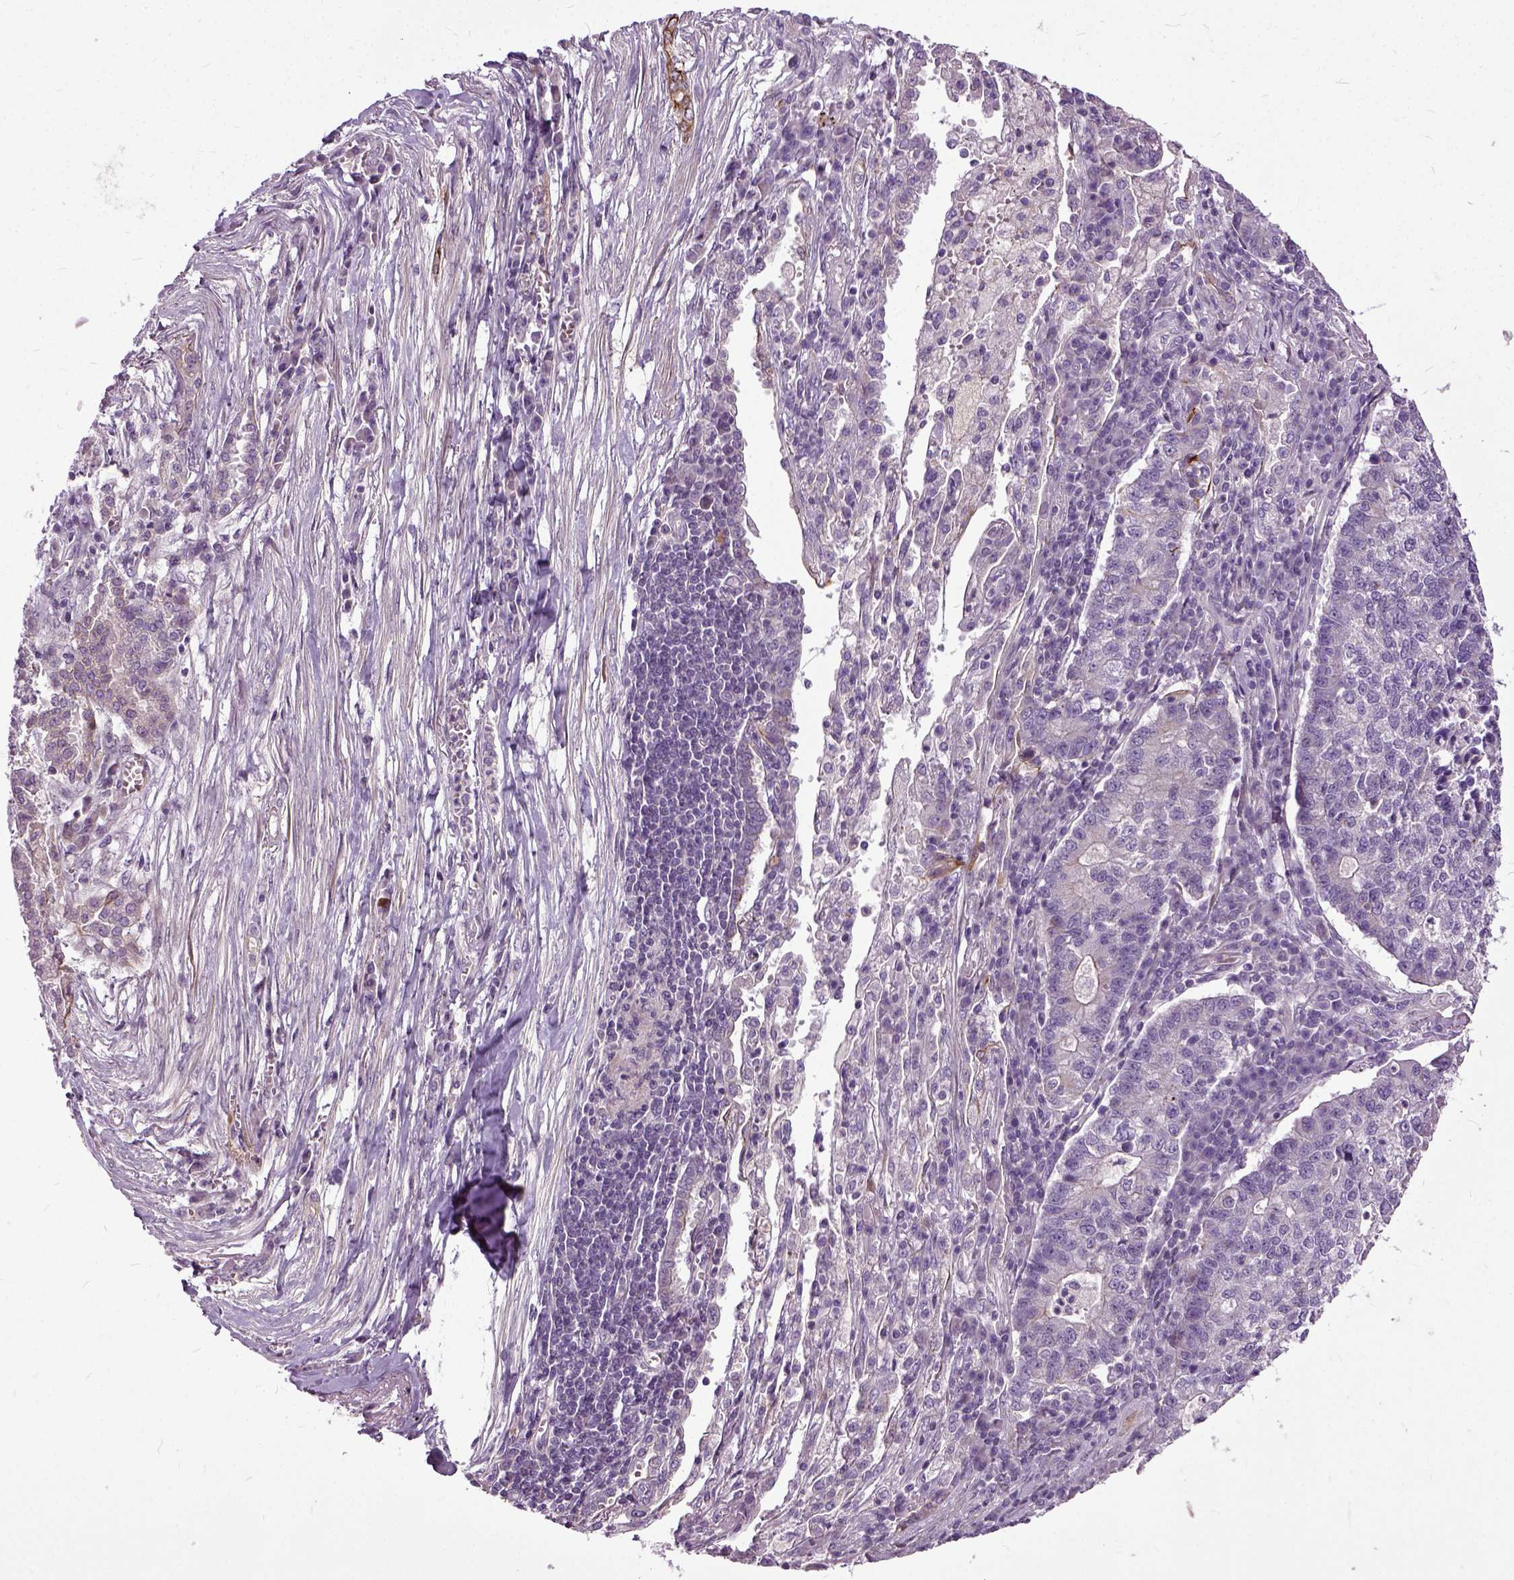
{"staining": {"intensity": "negative", "quantity": "none", "location": "none"}, "tissue": "lung cancer", "cell_type": "Tumor cells", "image_type": "cancer", "snomed": [{"axis": "morphology", "description": "Adenocarcinoma, NOS"}, {"axis": "topography", "description": "Lung"}], "caption": "Immunohistochemistry histopathology image of human adenocarcinoma (lung) stained for a protein (brown), which shows no expression in tumor cells.", "gene": "ILRUN", "patient": {"sex": "male", "age": 57}}